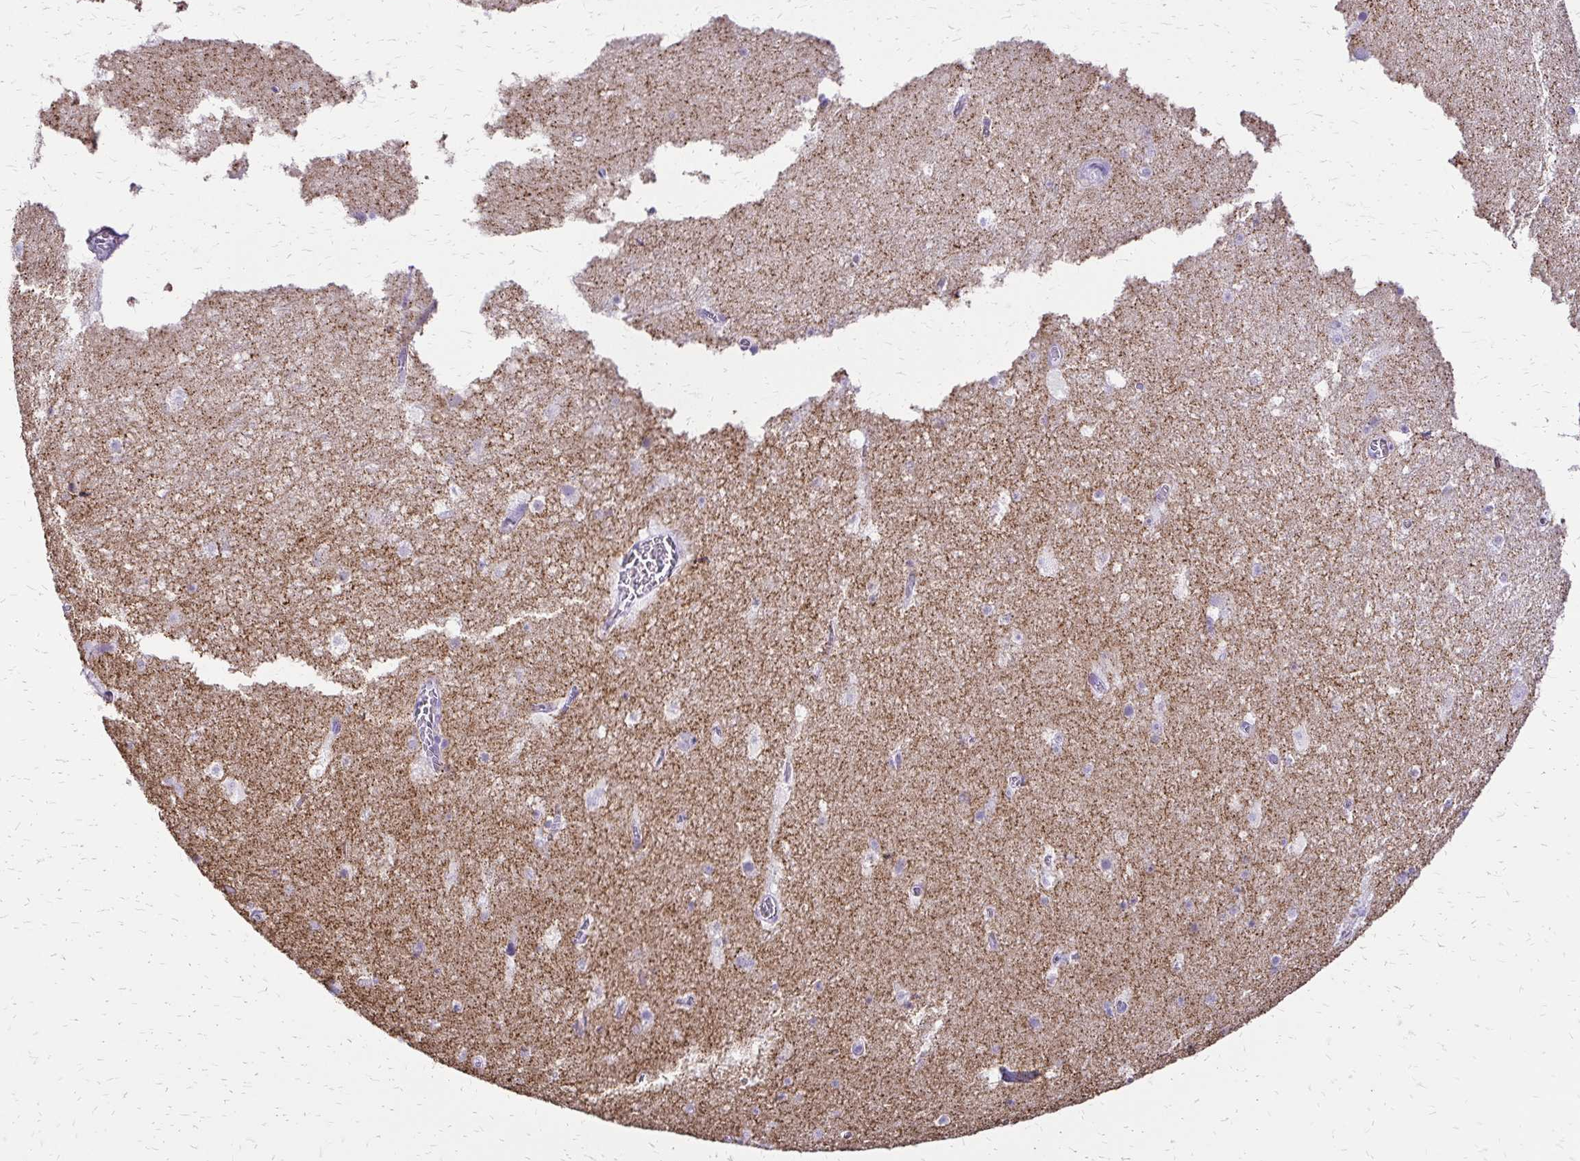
{"staining": {"intensity": "negative", "quantity": "none", "location": "none"}, "tissue": "hippocampus", "cell_type": "Glial cells", "image_type": "normal", "snomed": [{"axis": "morphology", "description": "Normal tissue, NOS"}, {"axis": "topography", "description": "Hippocampus"}], "caption": "Immunohistochemical staining of benign human hippocampus demonstrates no significant positivity in glial cells.", "gene": "SLC32A1", "patient": {"sex": "female", "age": 42}}